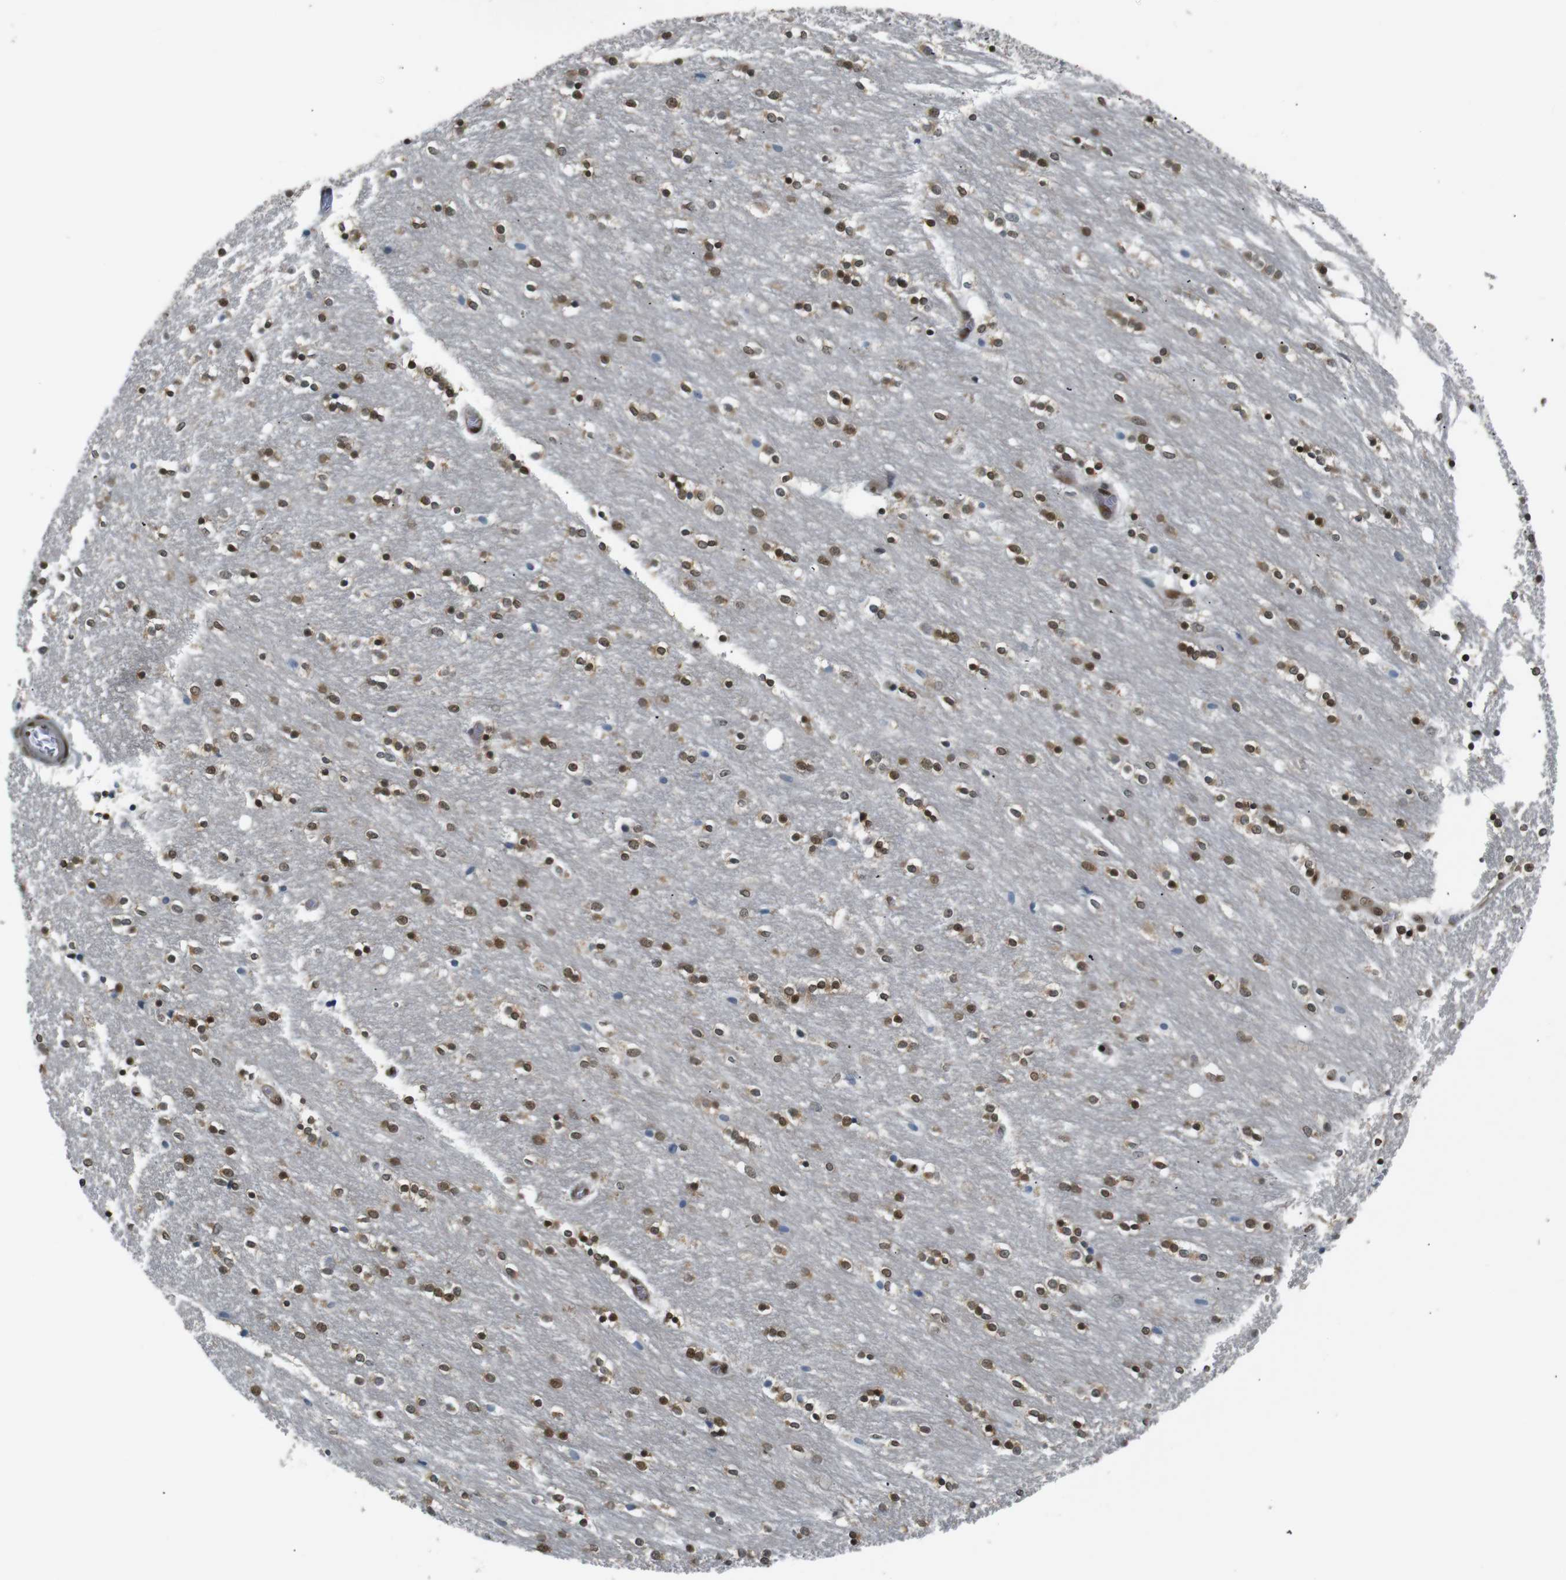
{"staining": {"intensity": "moderate", "quantity": ">75%", "location": "nuclear"}, "tissue": "caudate", "cell_type": "Glial cells", "image_type": "normal", "snomed": [{"axis": "morphology", "description": "Normal tissue, NOS"}, {"axis": "topography", "description": "Lateral ventricle wall"}], "caption": "Moderate nuclear expression is appreciated in about >75% of glial cells in unremarkable caudate. (Stains: DAB in brown, nuclei in blue, Microscopy: brightfield microscopy at high magnification).", "gene": "NHEJ1", "patient": {"sex": "female", "age": 54}}